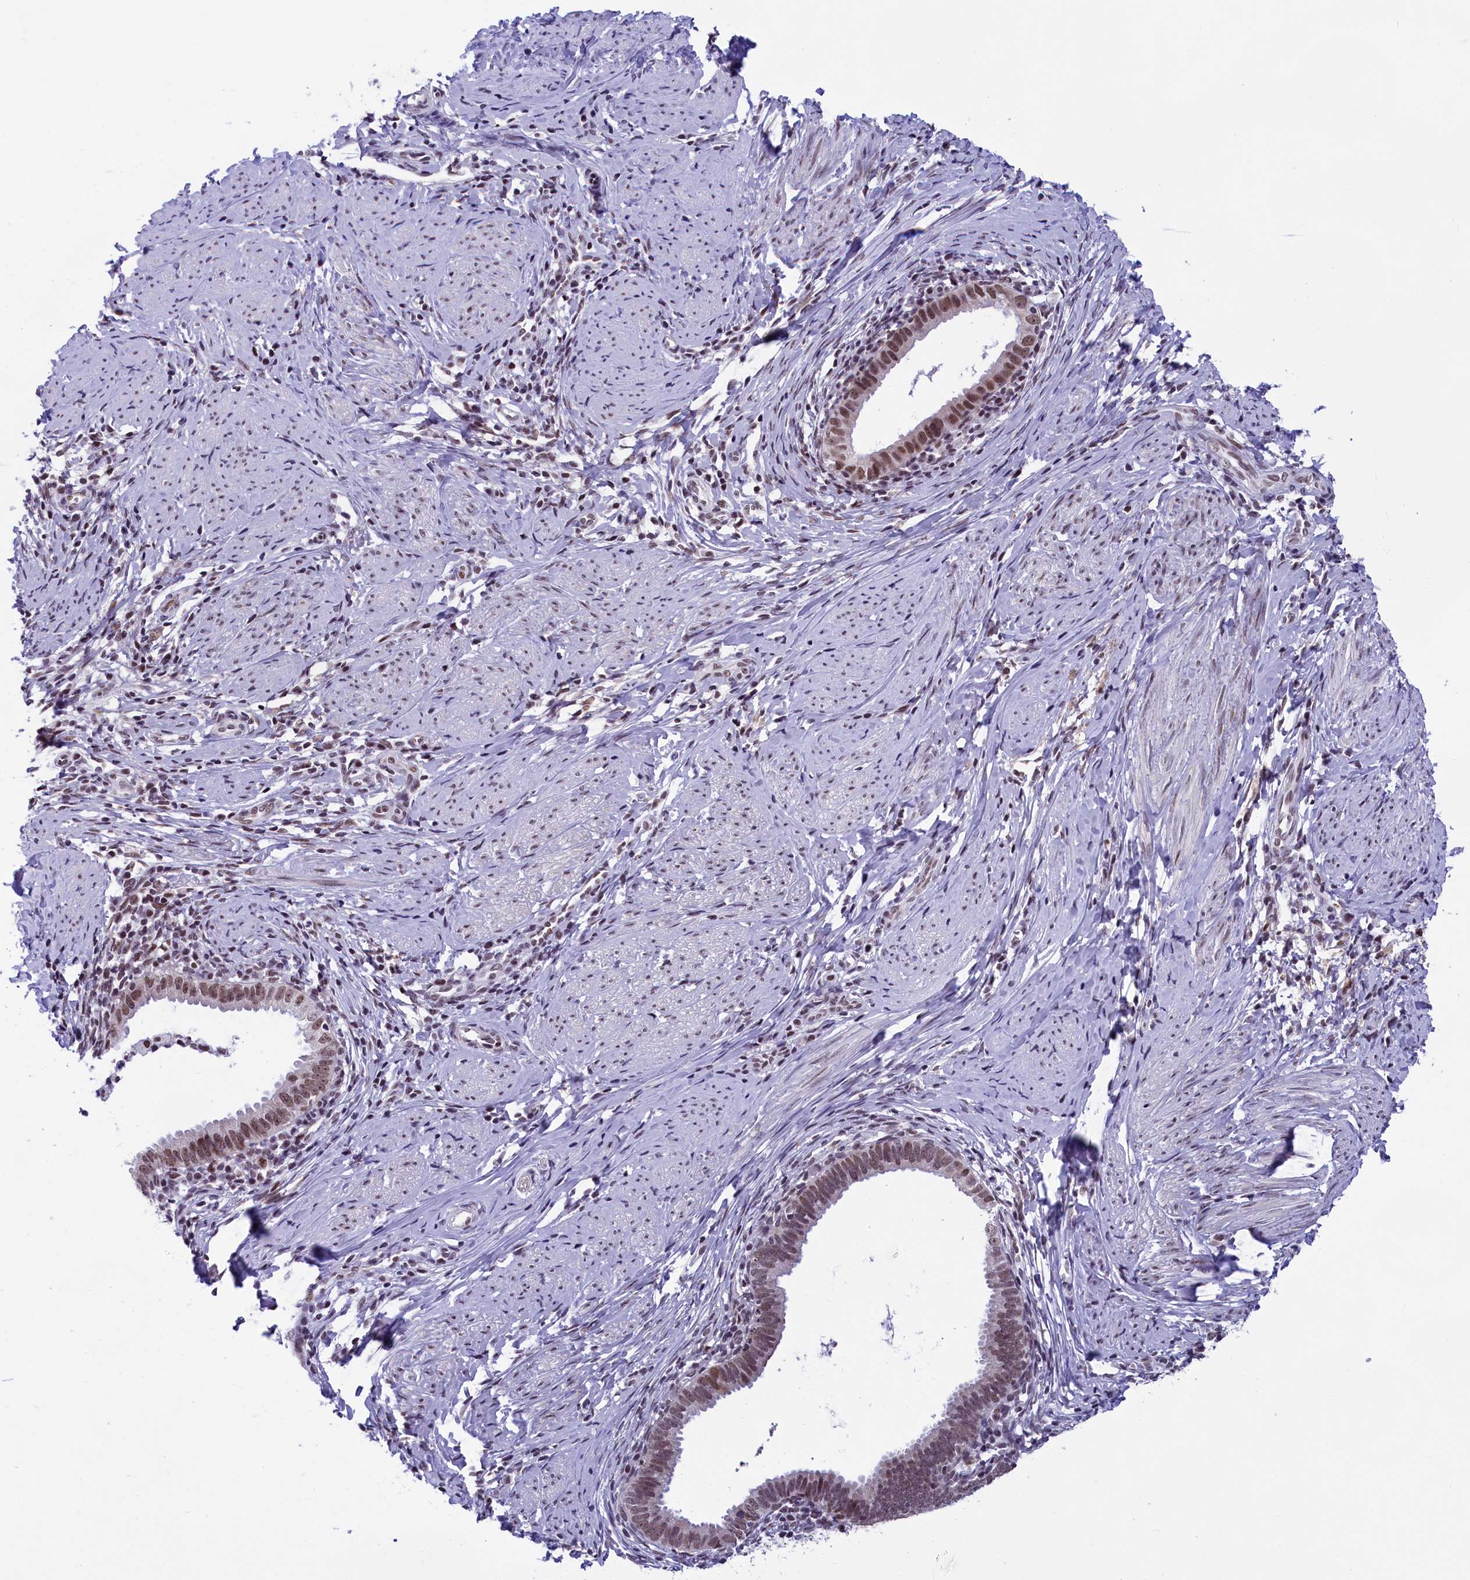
{"staining": {"intensity": "moderate", "quantity": ">75%", "location": "nuclear"}, "tissue": "cervical cancer", "cell_type": "Tumor cells", "image_type": "cancer", "snomed": [{"axis": "morphology", "description": "Adenocarcinoma, NOS"}, {"axis": "topography", "description": "Cervix"}], "caption": "Human adenocarcinoma (cervical) stained for a protein (brown) demonstrates moderate nuclear positive staining in about >75% of tumor cells.", "gene": "CDYL2", "patient": {"sex": "female", "age": 36}}